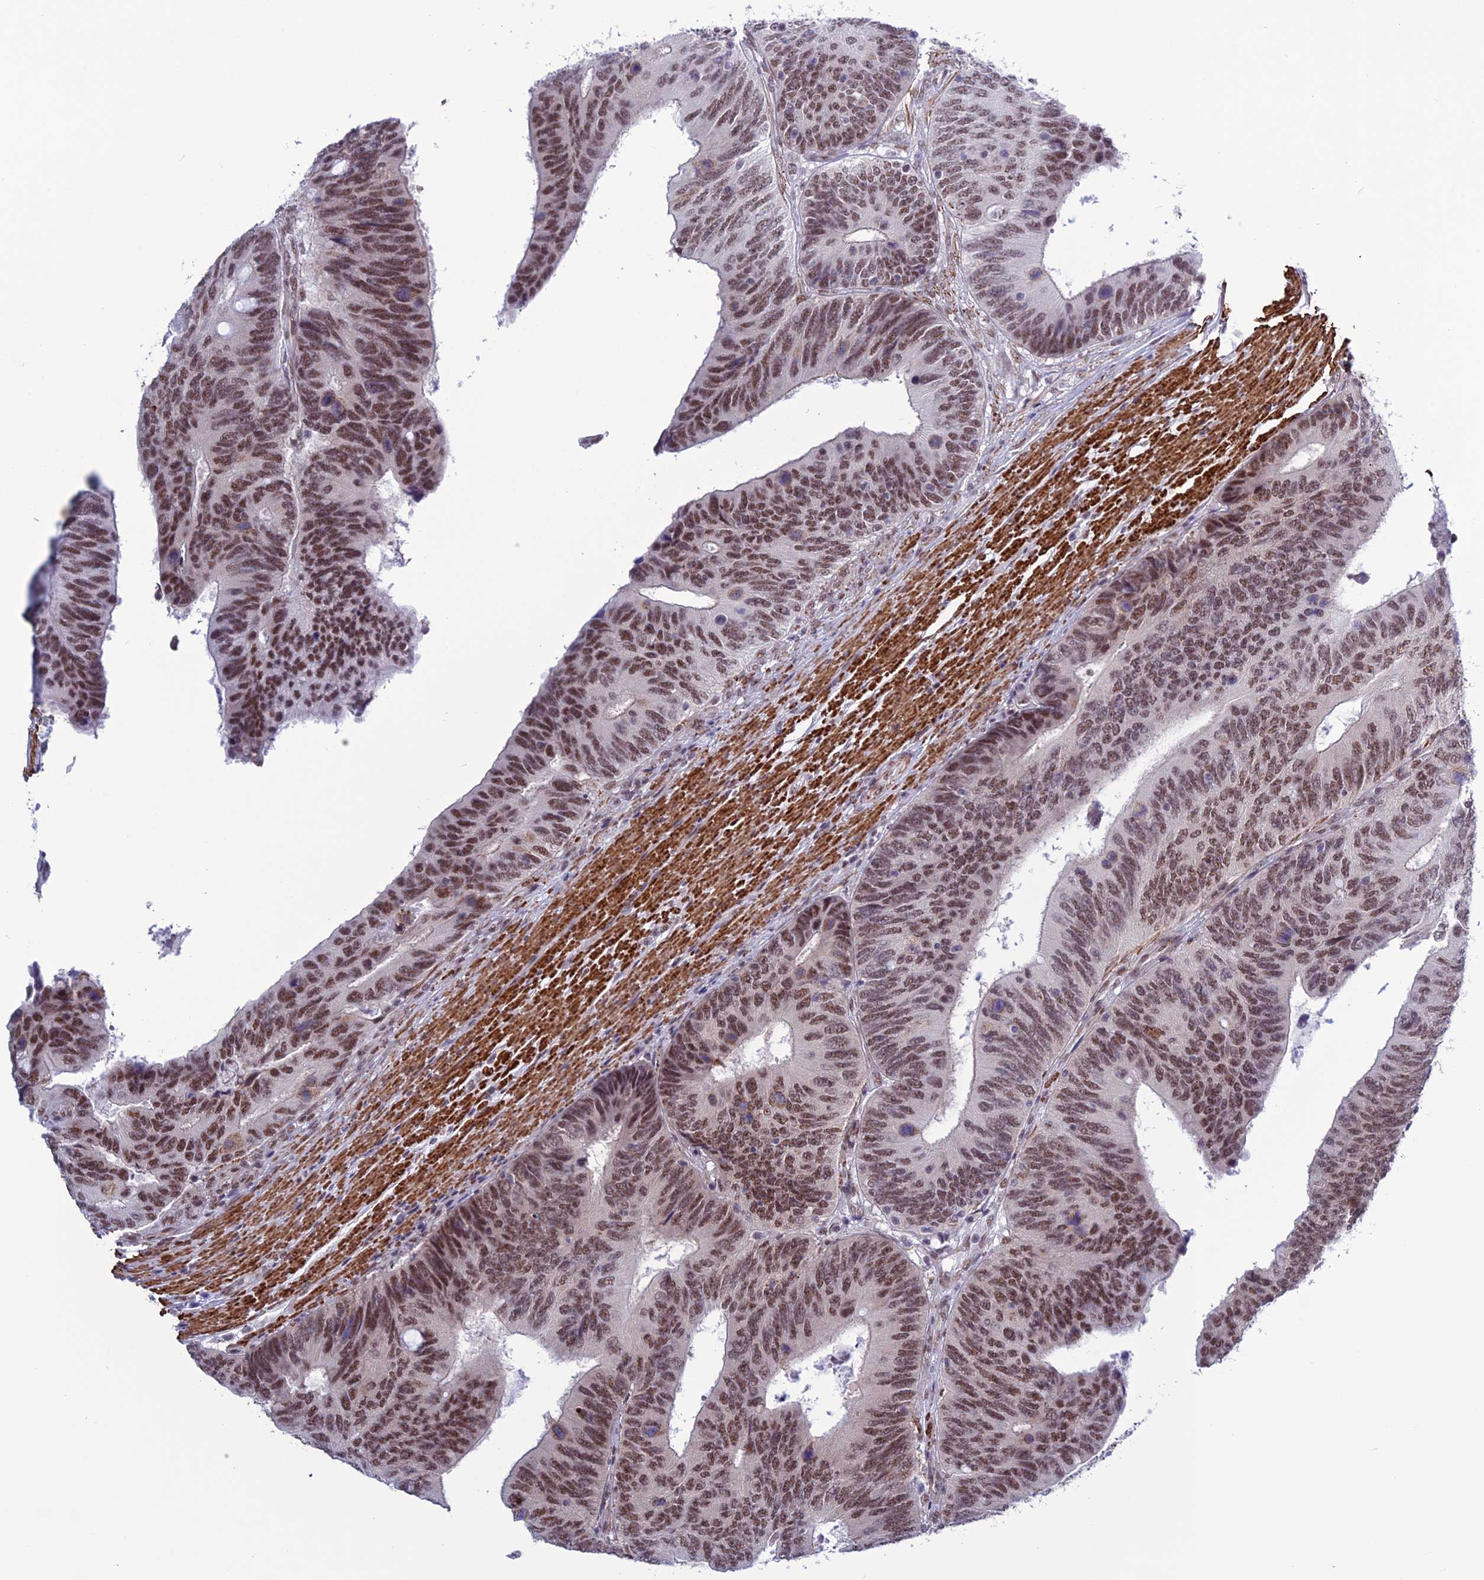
{"staining": {"intensity": "moderate", "quantity": ">75%", "location": "nuclear"}, "tissue": "colorectal cancer", "cell_type": "Tumor cells", "image_type": "cancer", "snomed": [{"axis": "morphology", "description": "Adenocarcinoma, NOS"}, {"axis": "topography", "description": "Colon"}], "caption": "High-magnification brightfield microscopy of colorectal cancer (adenocarcinoma) stained with DAB (3,3'-diaminobenzidine) (brown) and counterstained with hematoxylin (blue). tumor cells exhibit moderate nuclear staining is seen in approximately>75% of cells.", "gene": "U2AF1", "patient": {"sex": "male", "age": 87}}